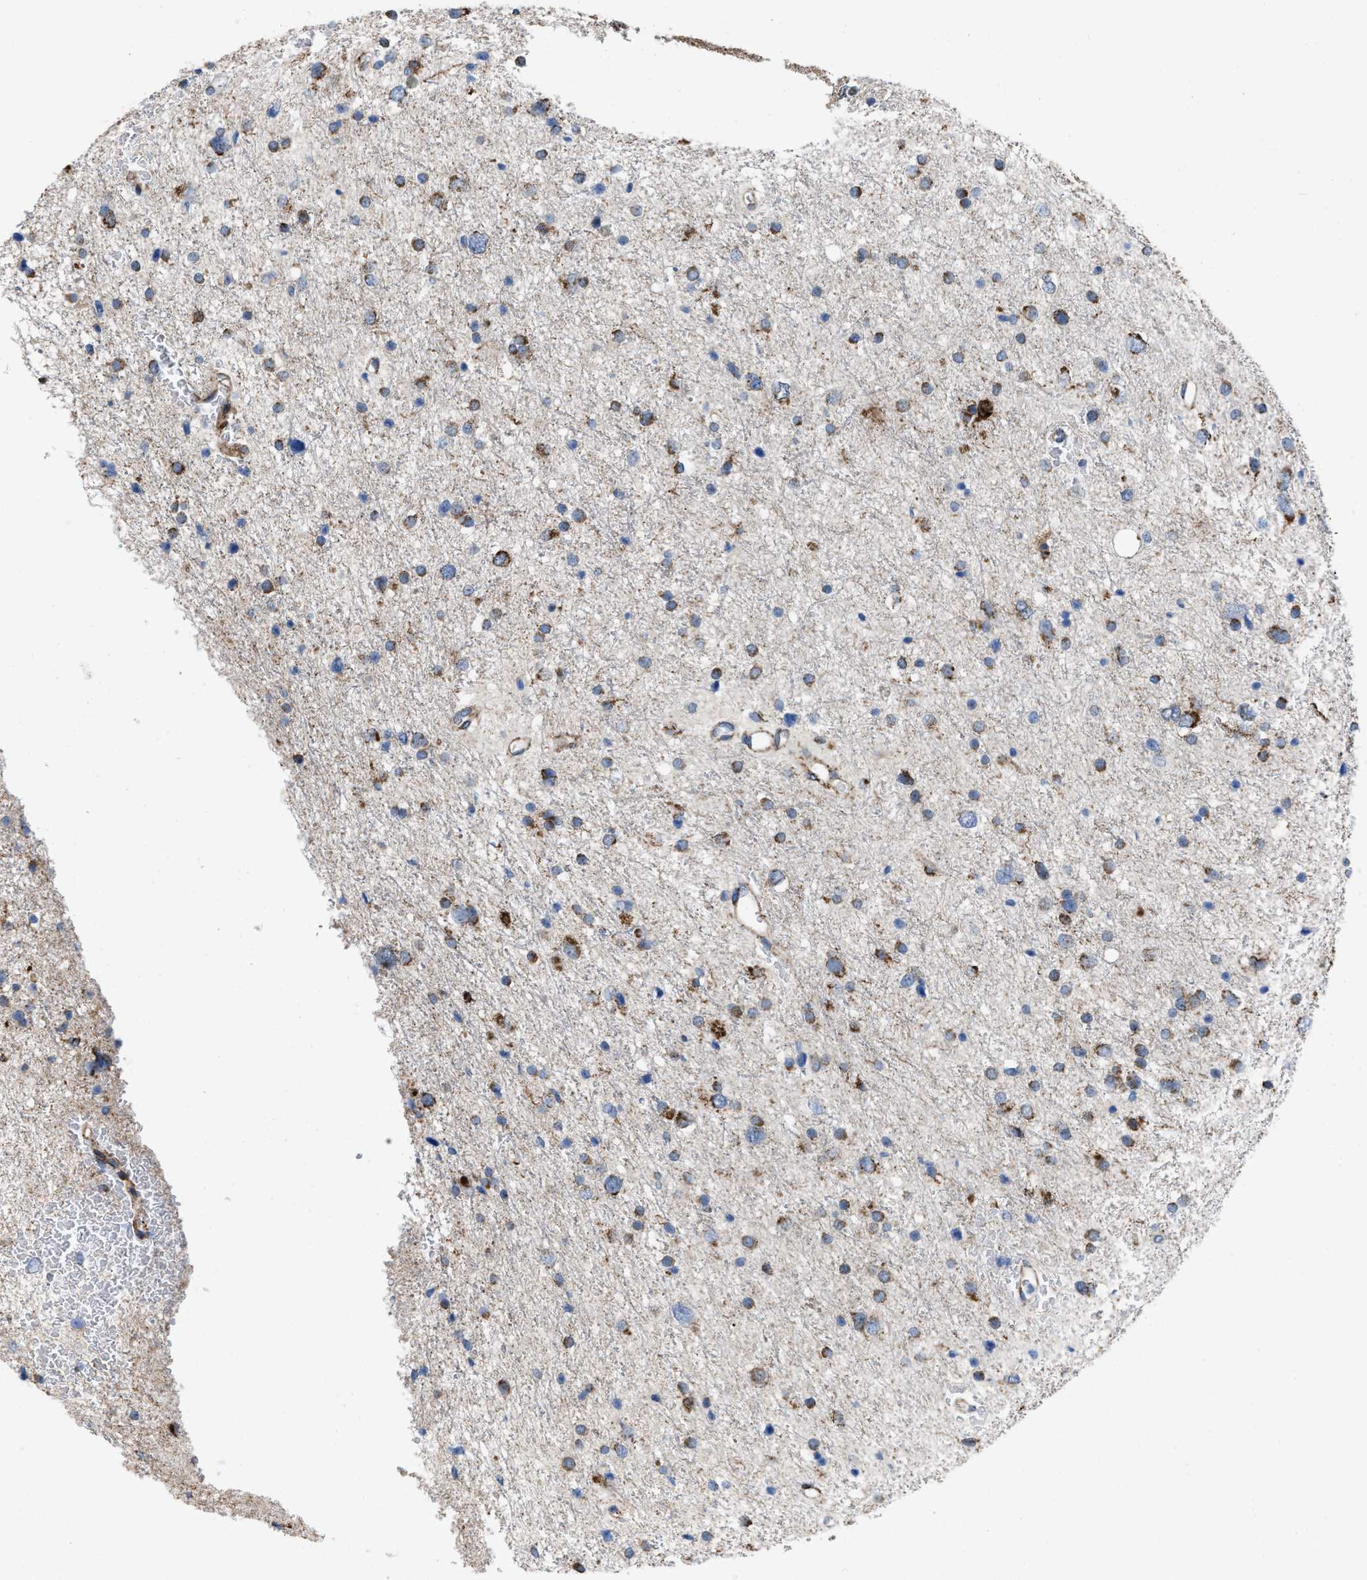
{"staining": {"intensity": "moderate", "quantity": ">75%", "location": "cytoplasmic/membranous"}, "tissue": "glioma", "cell_type": "Tumor cells", "image_type": "cancer", "snomed": [{"axis": "morphology", "description": "Glioma, malignant, Low grade"}, {"axis": "topography", "description": "Brain"}], "caption": "Human glioma stained for a protein (brown) demonstrates moderate cytoplasmic/membranous positive expression in about >75% of tumor cells.", "gene": "AKAP1", "patient": {"sex": "female", "age": 37}}